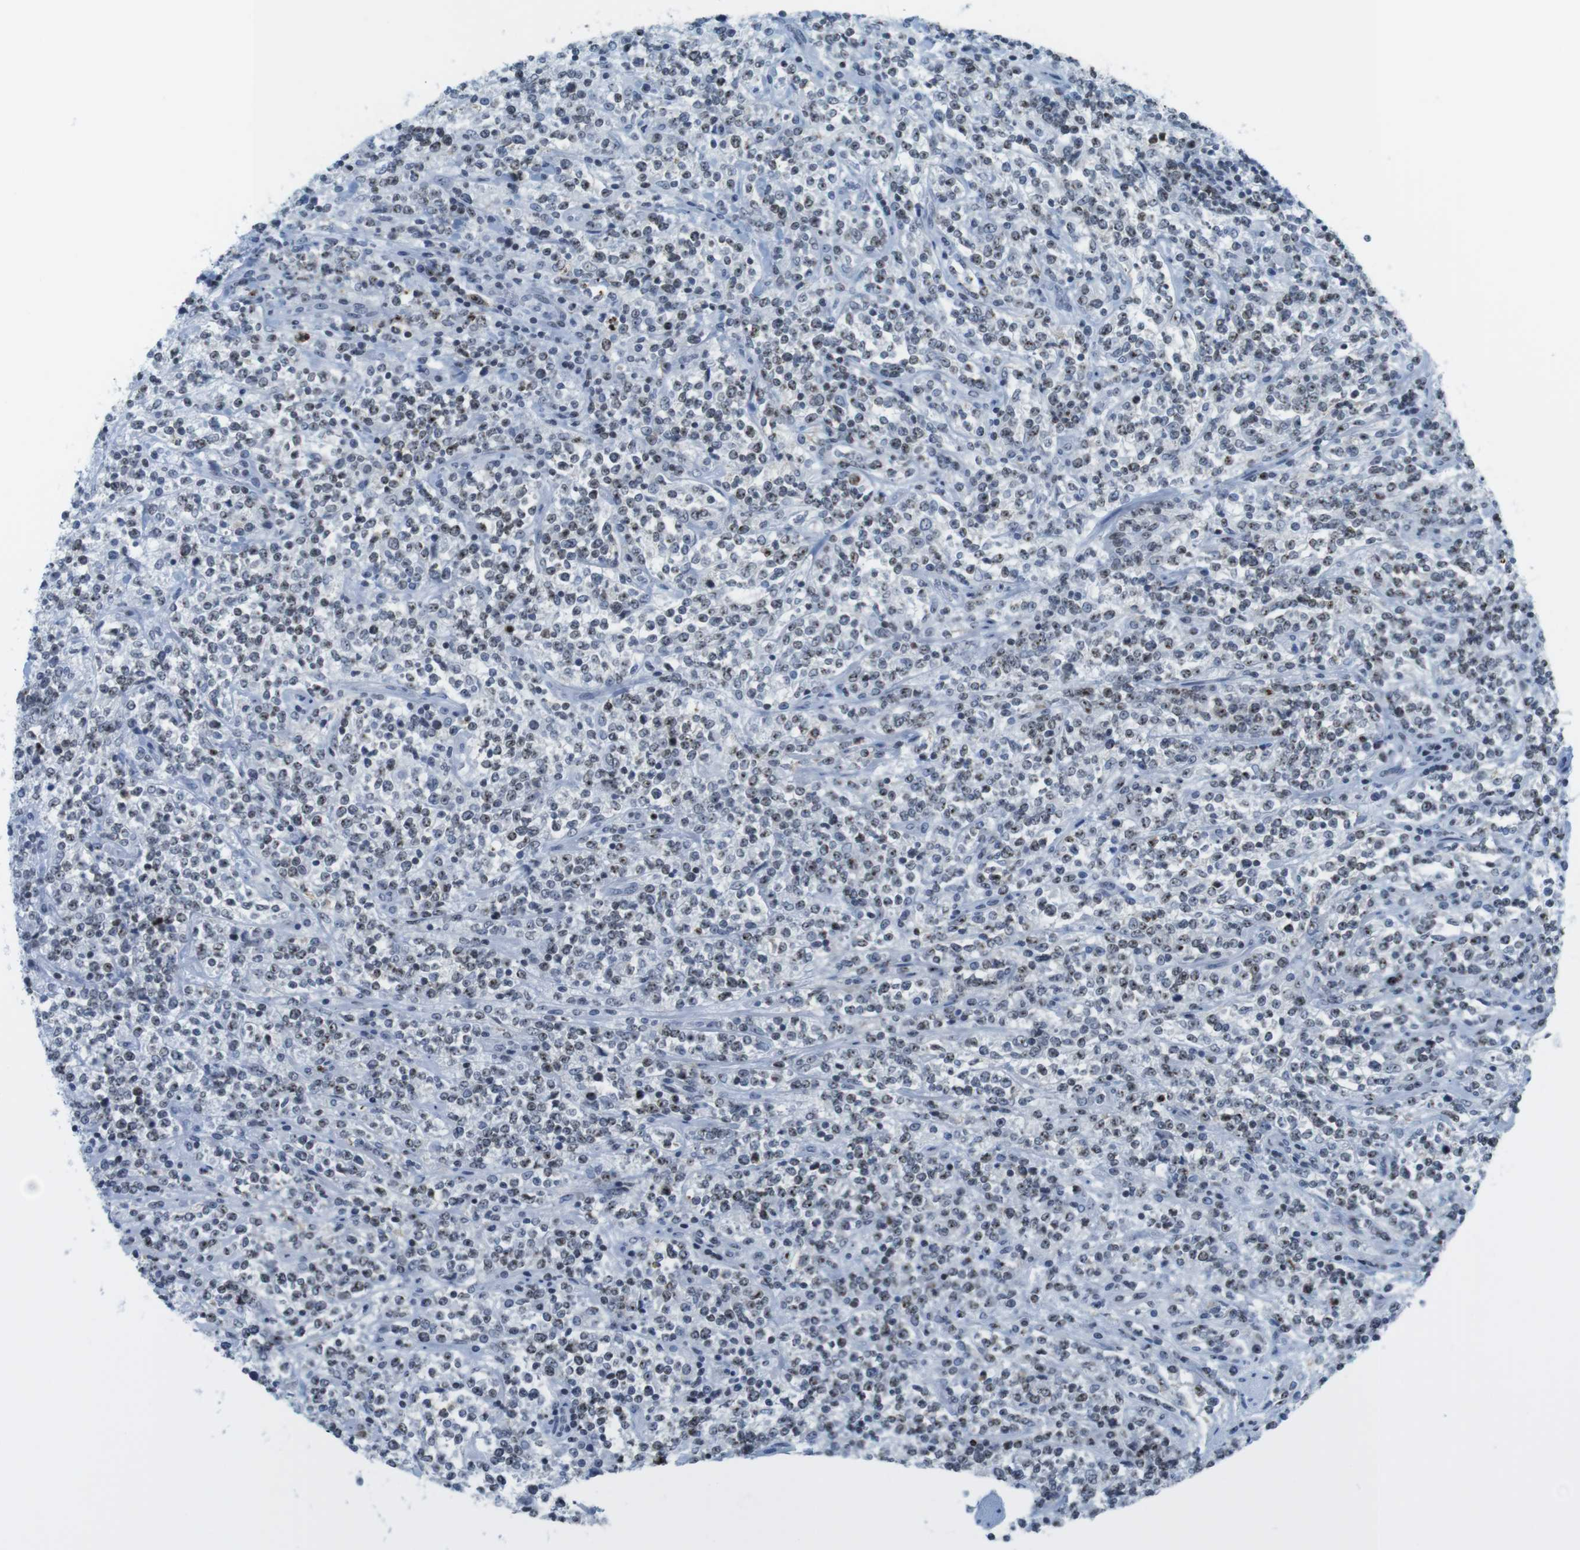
{"staining": {"intensity": "weak", "quantity": "25%-75%", "location": "nuclear"}, "tissue": "lymphoma", "cell_type": "Tumor cells", "image_type": "cancer", "snomed": [{"axis": "morphology", "description": "Malignant lymphoma, non-Hodgkin's type, High grade"}, {"axis": "topography", "description": "Soft tissue"}], "caption": "Malignant lymphoma, non-Hodgkin's type (high-grade) stained with a protein marker exhibits weak staining in tumor cells.", "gene": "NIFK", "patient": {"sex": "male", "age": 18}}